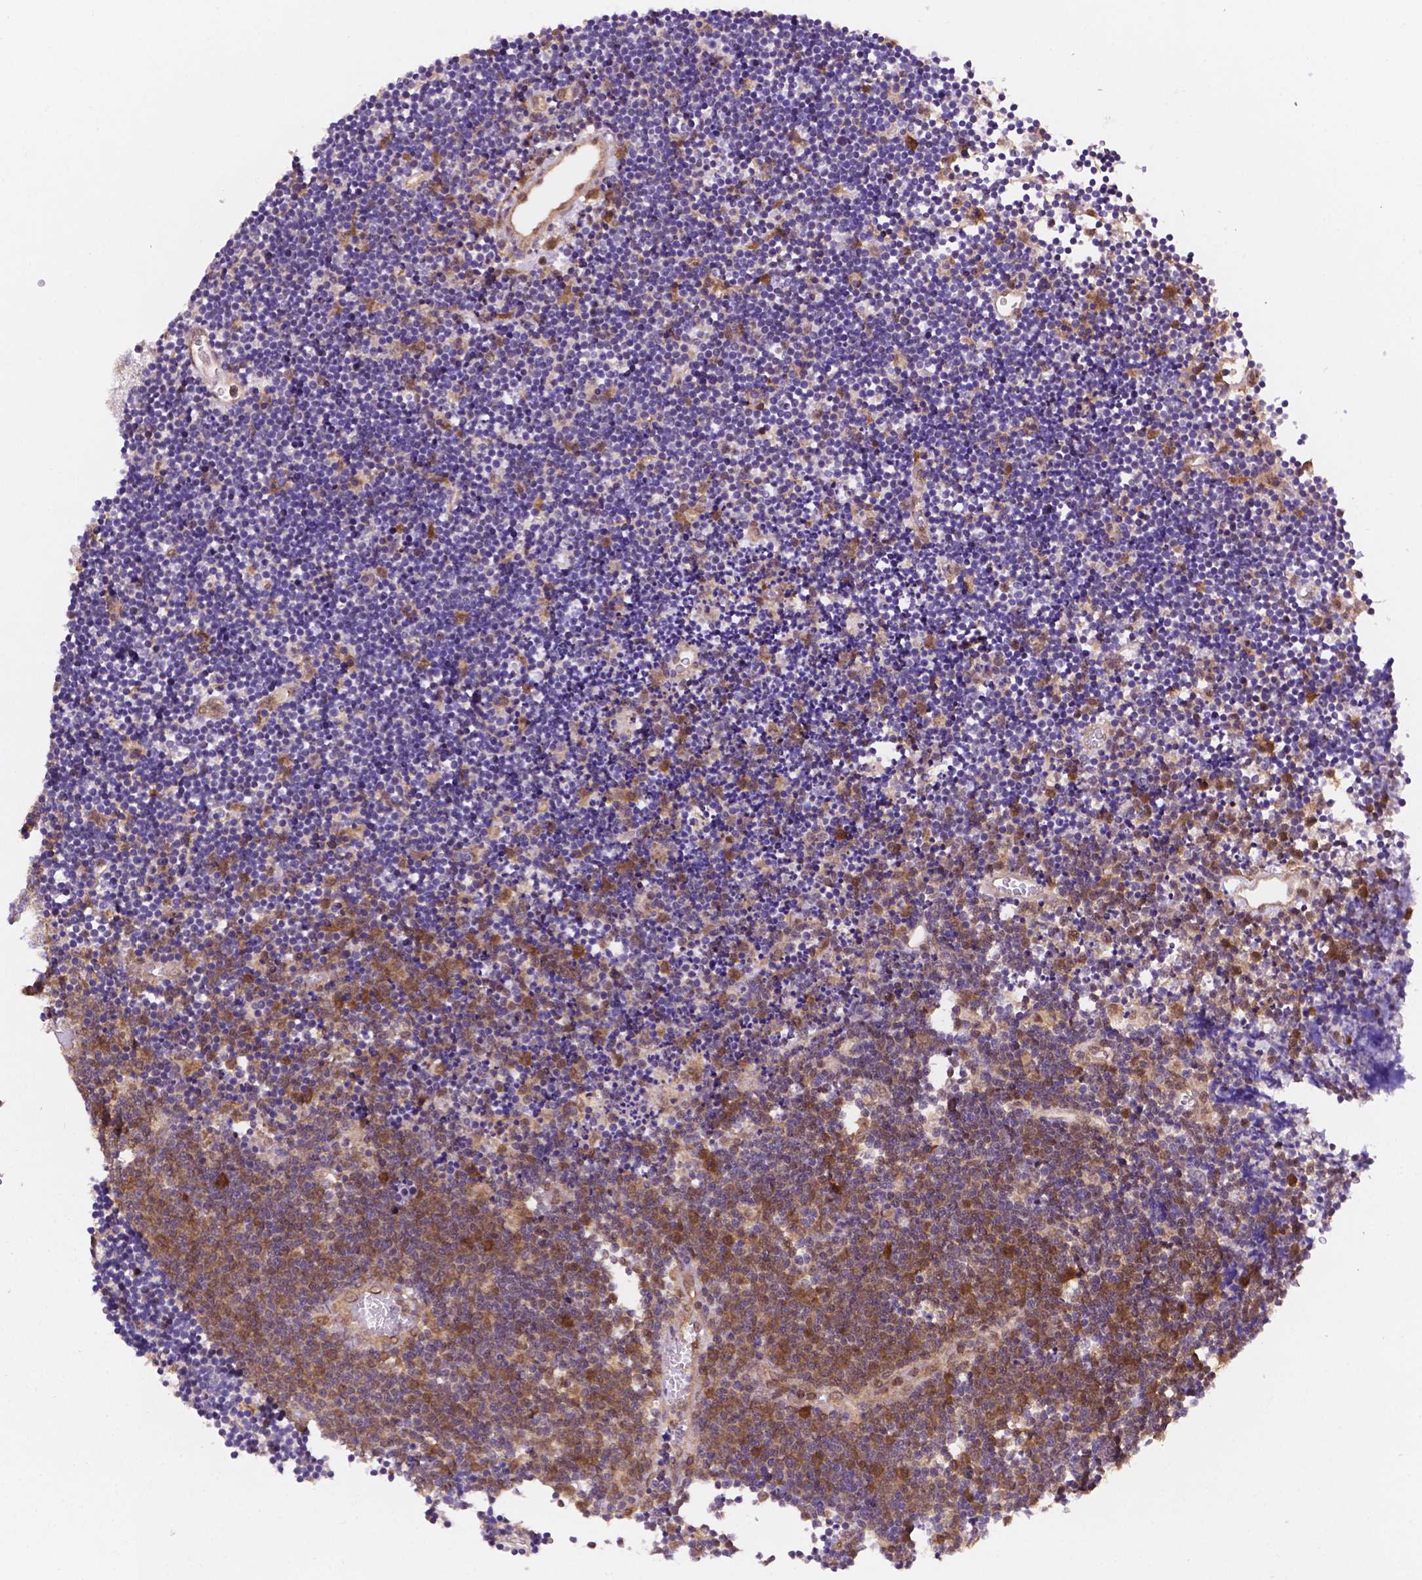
{"staining": {"intensity": "moderate", "quantity": "<25%", "location": "cytoplasmic/membranous"}, "tissue": "lymphoma", "cell_type": "Tumor cells", "image_type": "cancer", "snomed": [{"axis": "morphology", "description": "Malignant lymphoma, non-Hodgkin's type, Low grade"}, {"axis": "topography", "description": "Brain"}], "caption": "Immunohistochemistry (IHC) photomicrograph of human low-grade malignant lymphoma, non-Hodgkin's type stained for a protein (brown), which exhibits low levels of moderate cytoplasmic/membranous staining in about <25% of tumor cells.", "gene": "UBE2L6", "patient": {"sex": "female", "age": 66}}